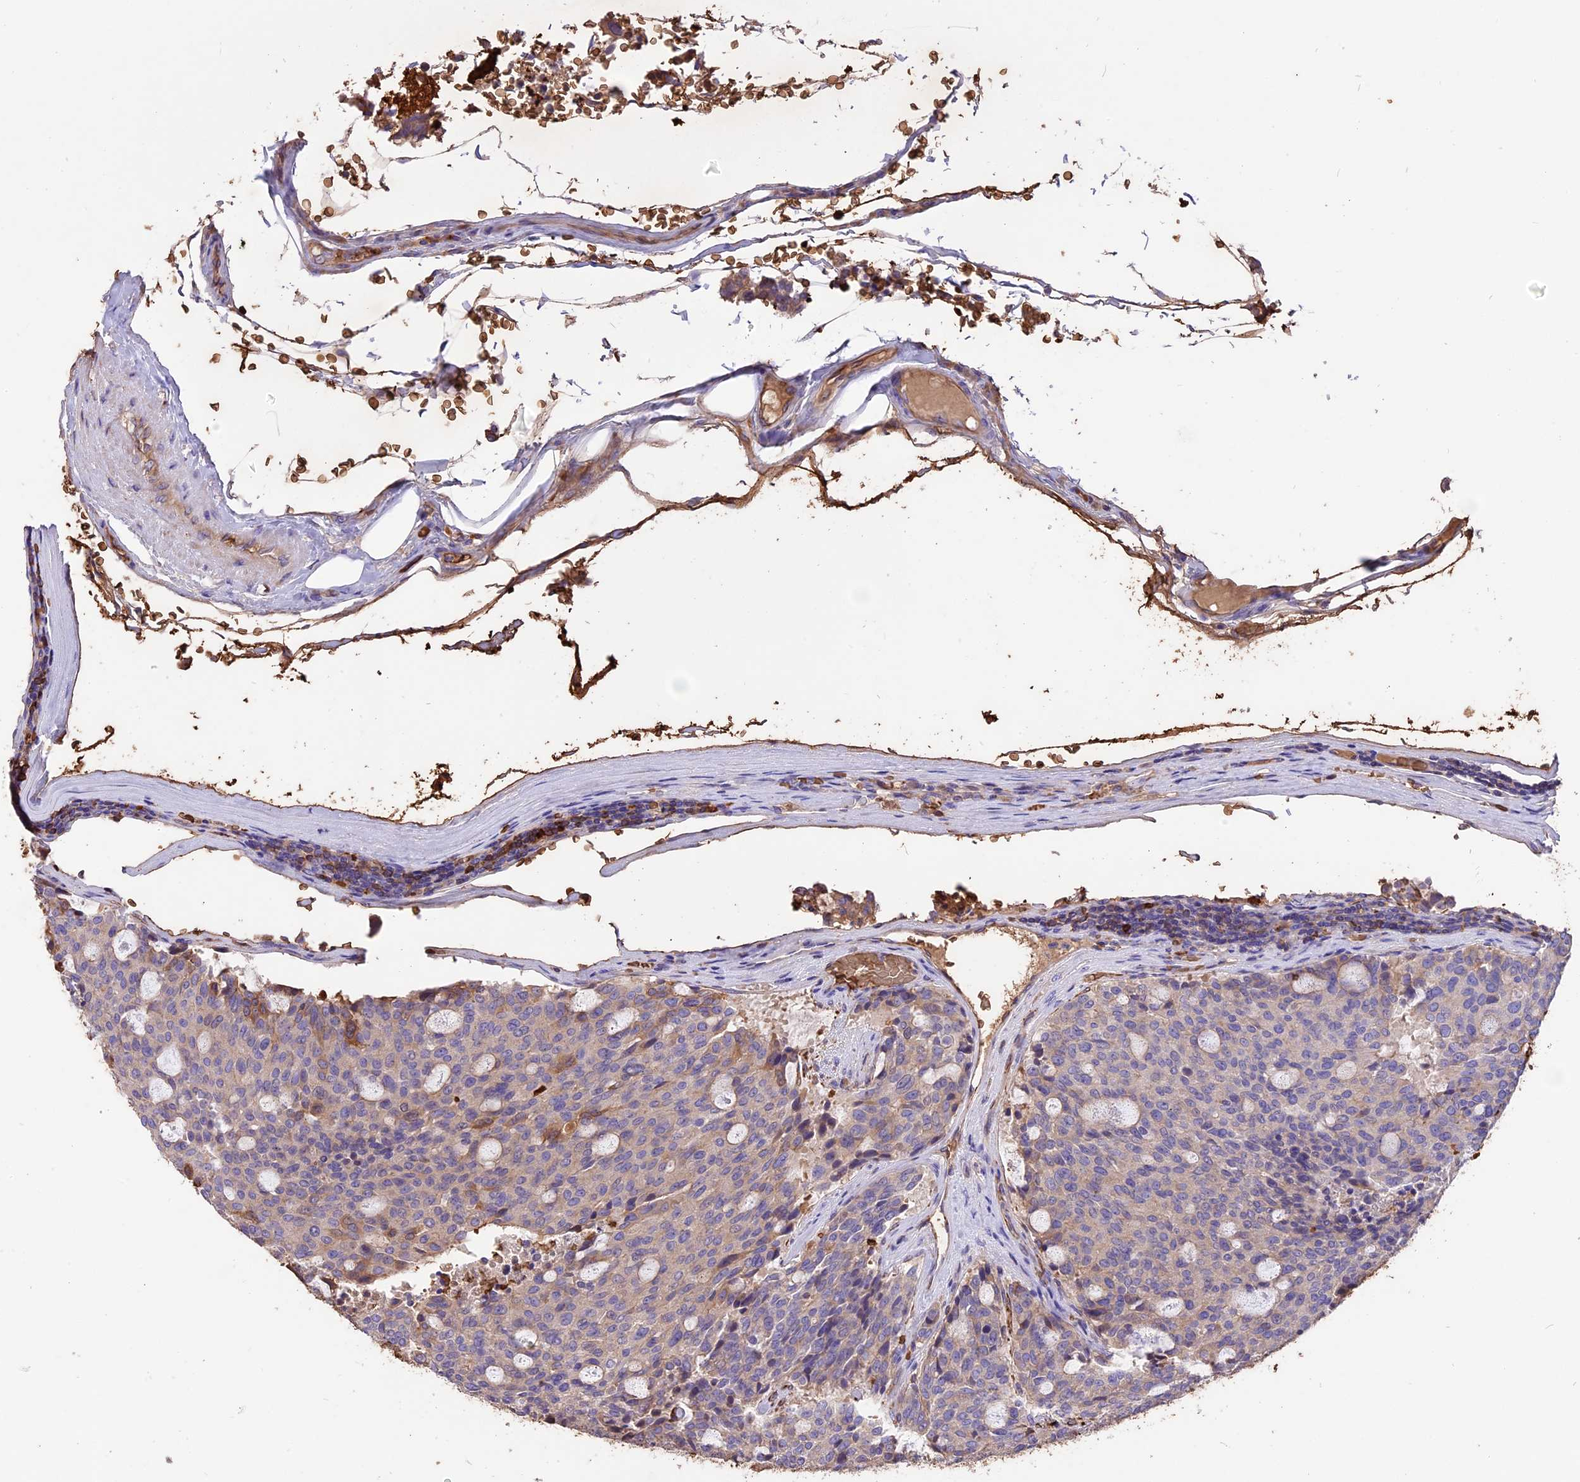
{"staining": {"intensity": "moderate", "quantity": "<25%", "location": "cytoplasmic/membranous"}, "tissue": "carcinoid", "cell_type": "Tumor cells", "image_type": "cancer", "snomed": [{"axis": "morphology", "description": "Carcinoid, malignant, NOS"}, {"axis": "topography", "description": "Pancreas"}], "caption": "DAB (3,3'-diaminobenzidine) immunohistochemical staining of human carcinoid demonstrates moderate cytoplasmic/membranous protein staining in about <25% of tumor cells. The staining was performed using DAB (3,3'-diaminobenzidine), with brown indicating positive protein expression. Nuclei are stained blue with hematoxylin.", "gene": "TTC4", "patient": {"sex": "female", "age": 54}}